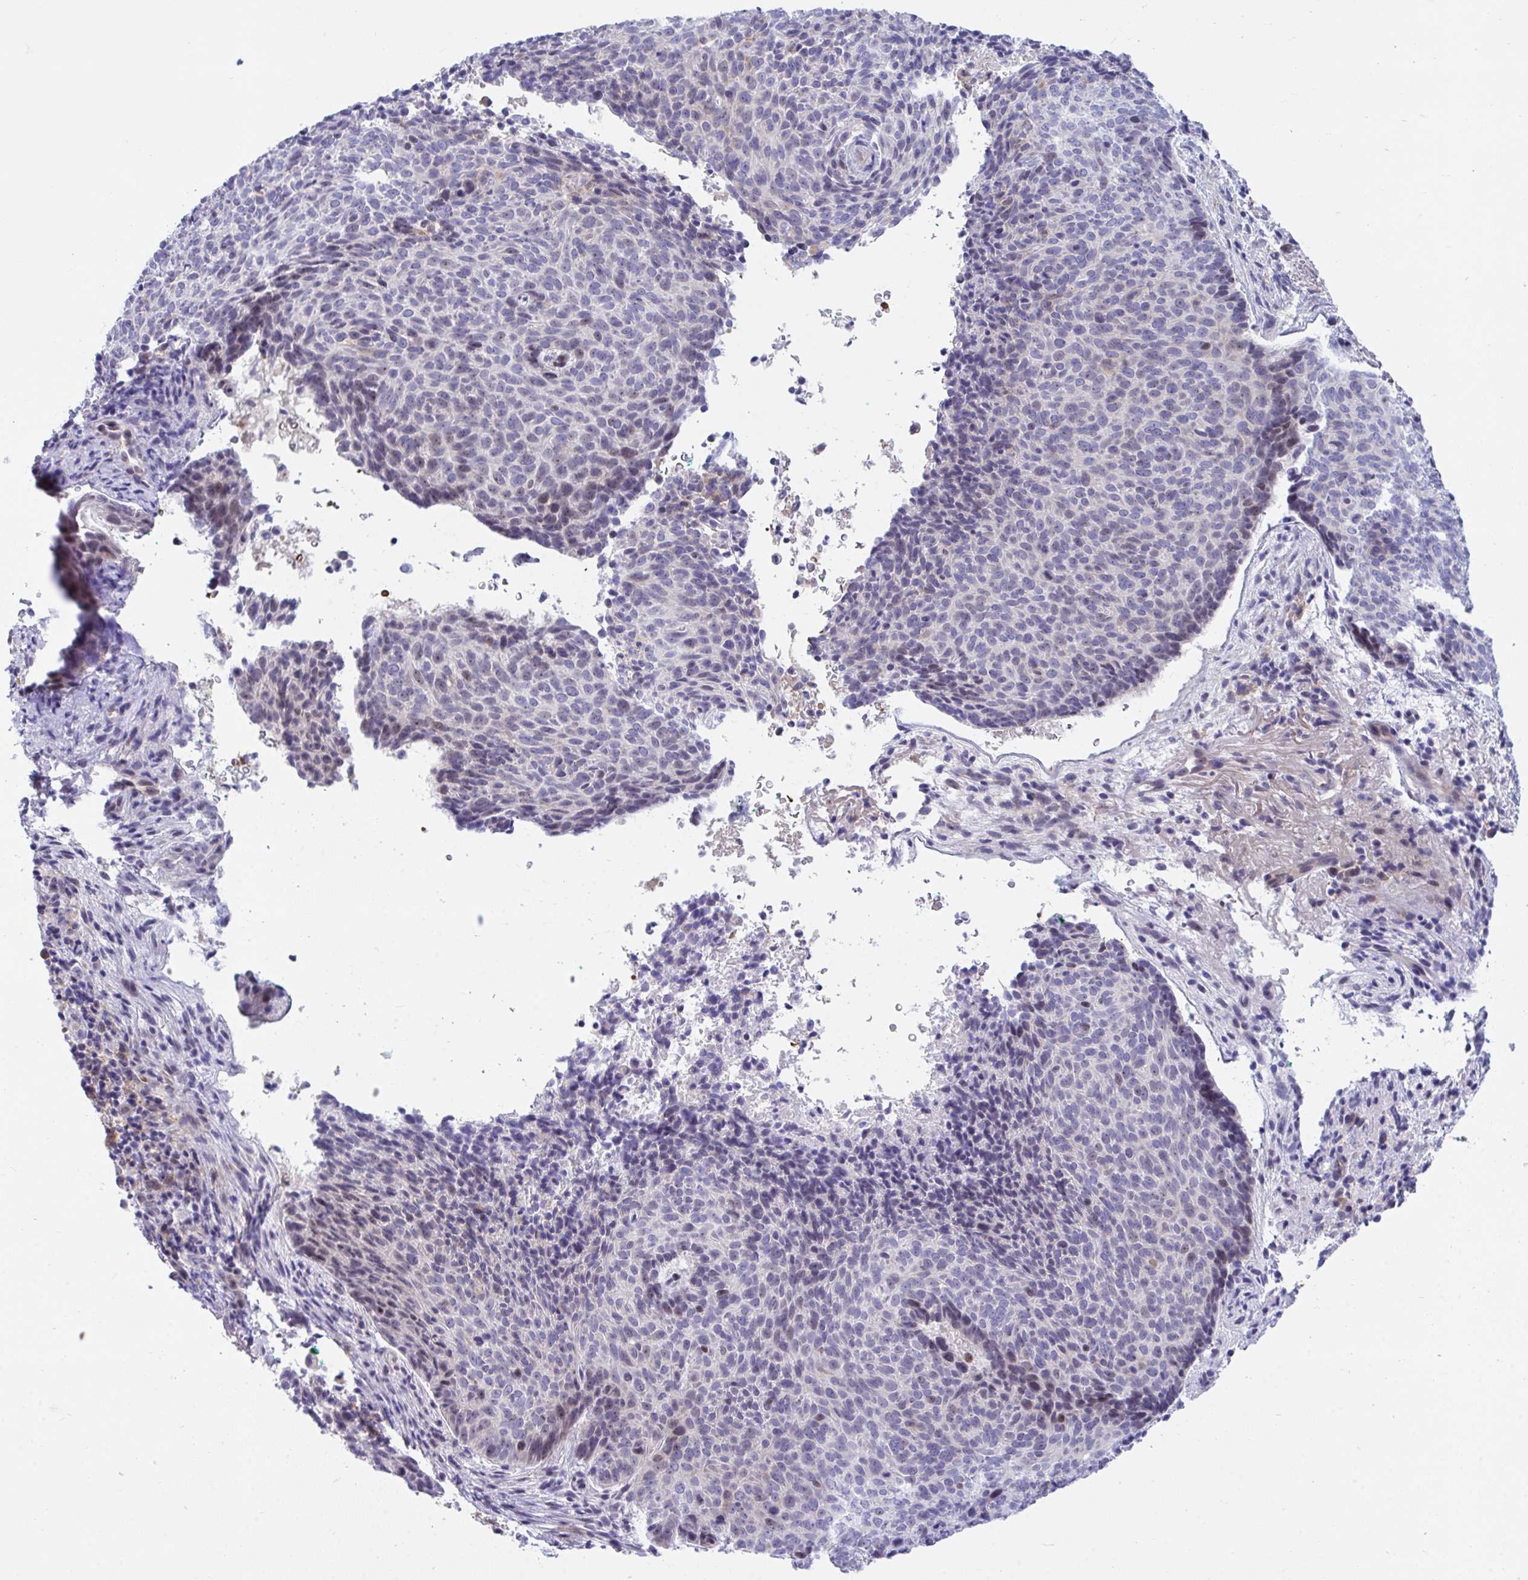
{"staining": {"intensity": "weak", "quantity": "25%-75%", "location": "nuclear"}, "tissue": "skin cancer", "cell_type": "Tumor cells", "image_type": "cancer", "snomed": [{"axis": "morphology", "description": "Basal cell carcinoma"}, {"axis": "topography", "description": "Skin"}, {"axis": "topography", "description": "Skin of head"}], "caption": "Basal cell carcinoma (skin) stained for a protein demonstrates weak nuclear positivity in tumor cells. (brown staining indicates protein expression, while blue staining denotes nuclei).", "gene": "CENPQ", "patient": {"sex": "female", "age": 92}}